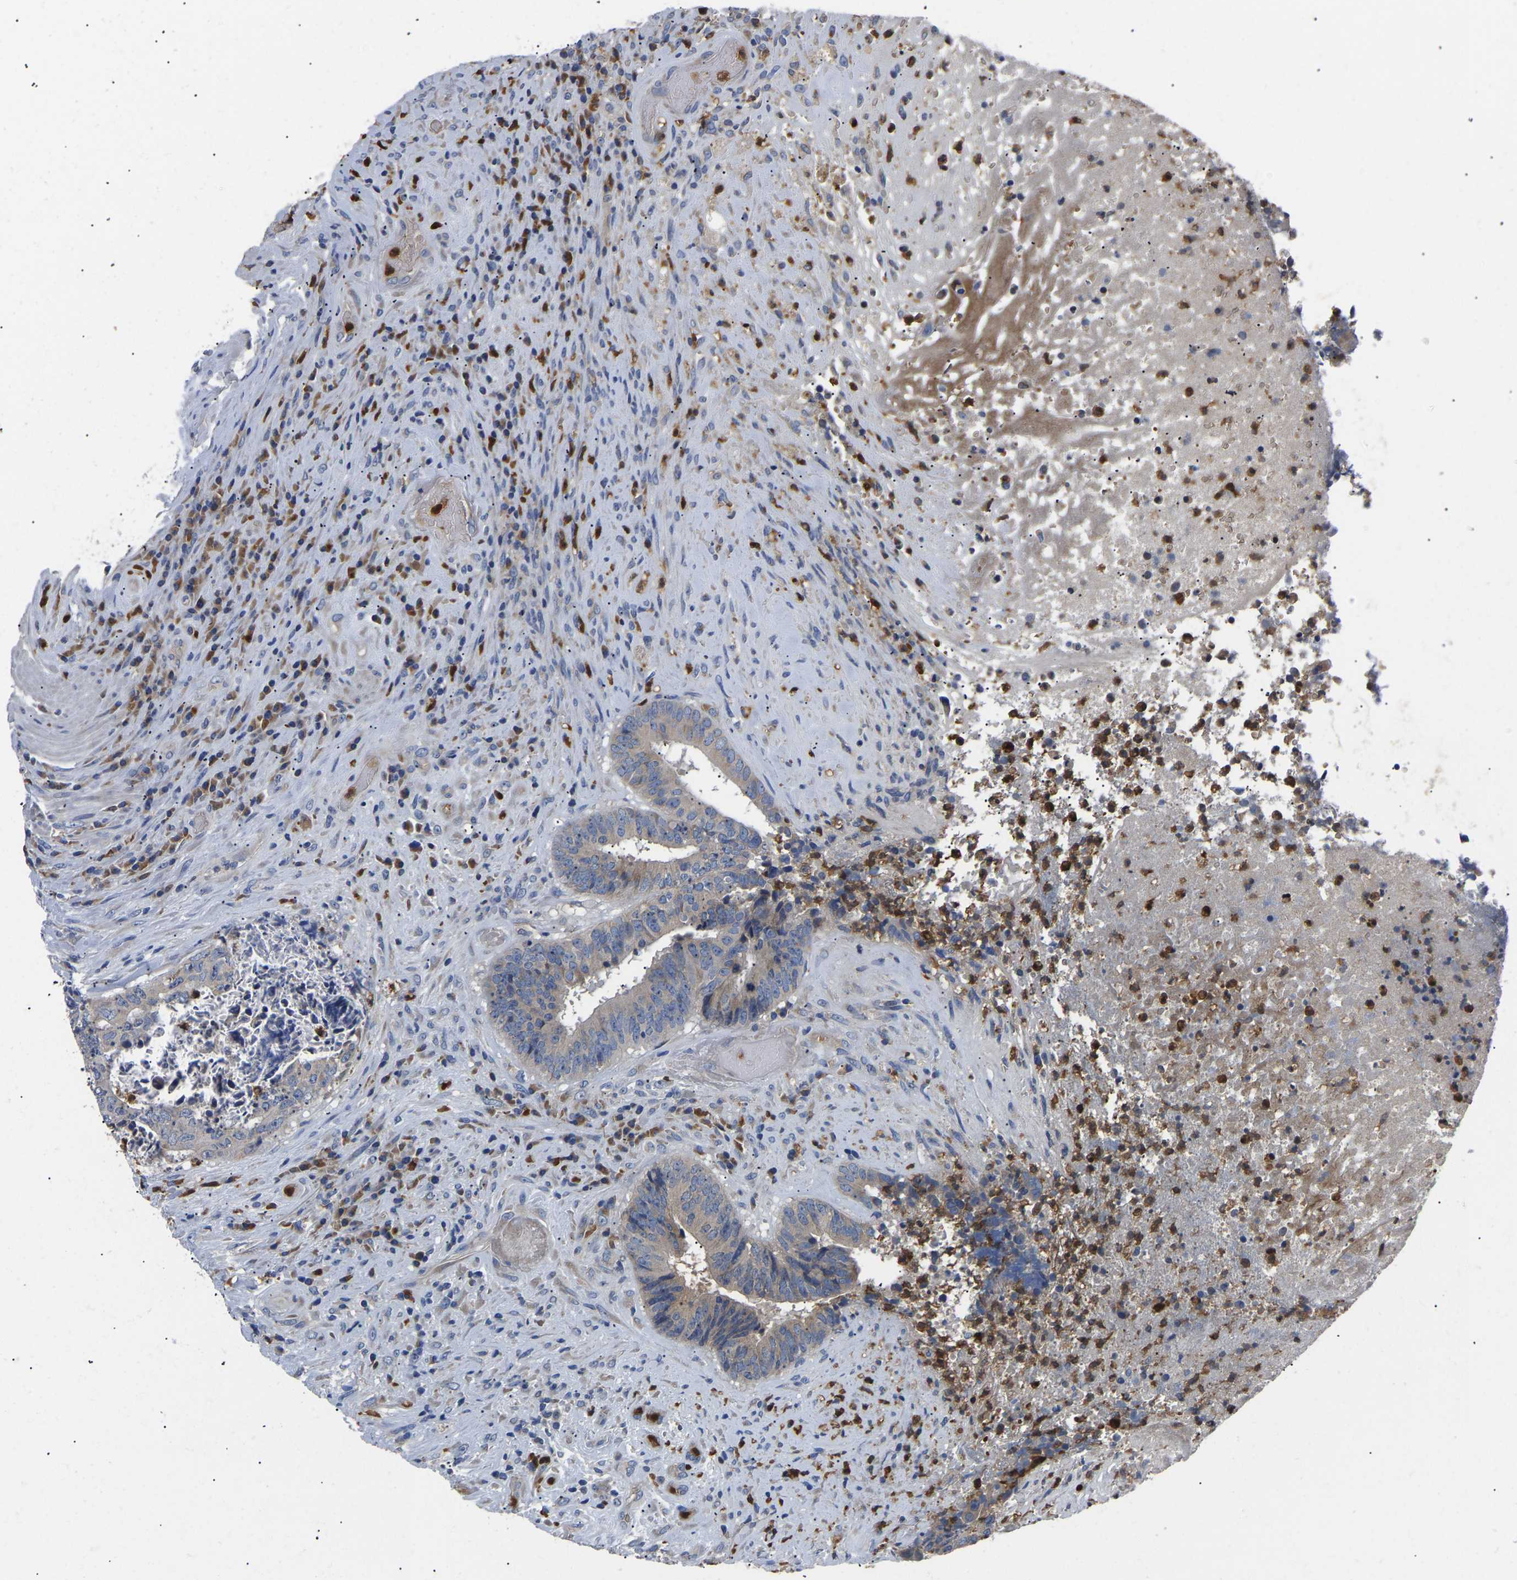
{"staining": {"intensity": "negative", "quantity": "none", "location": "none"}, "tissue": "colorectal cancer", "cell_type": "Tumor cells", "image_type": "cancer", "snomed": [{"axis": "morphology", "description": "Adenocarcinoma, NOS"}, {"axis": "topography", "description": "Rectum"}], "caption": "Protein analysis of colorectal cancer (adenocarcinoma) exhibits no significant expression in tumor cells.", "gene": "TOR1B", "patient": {"sex": "male", "age": 72}}